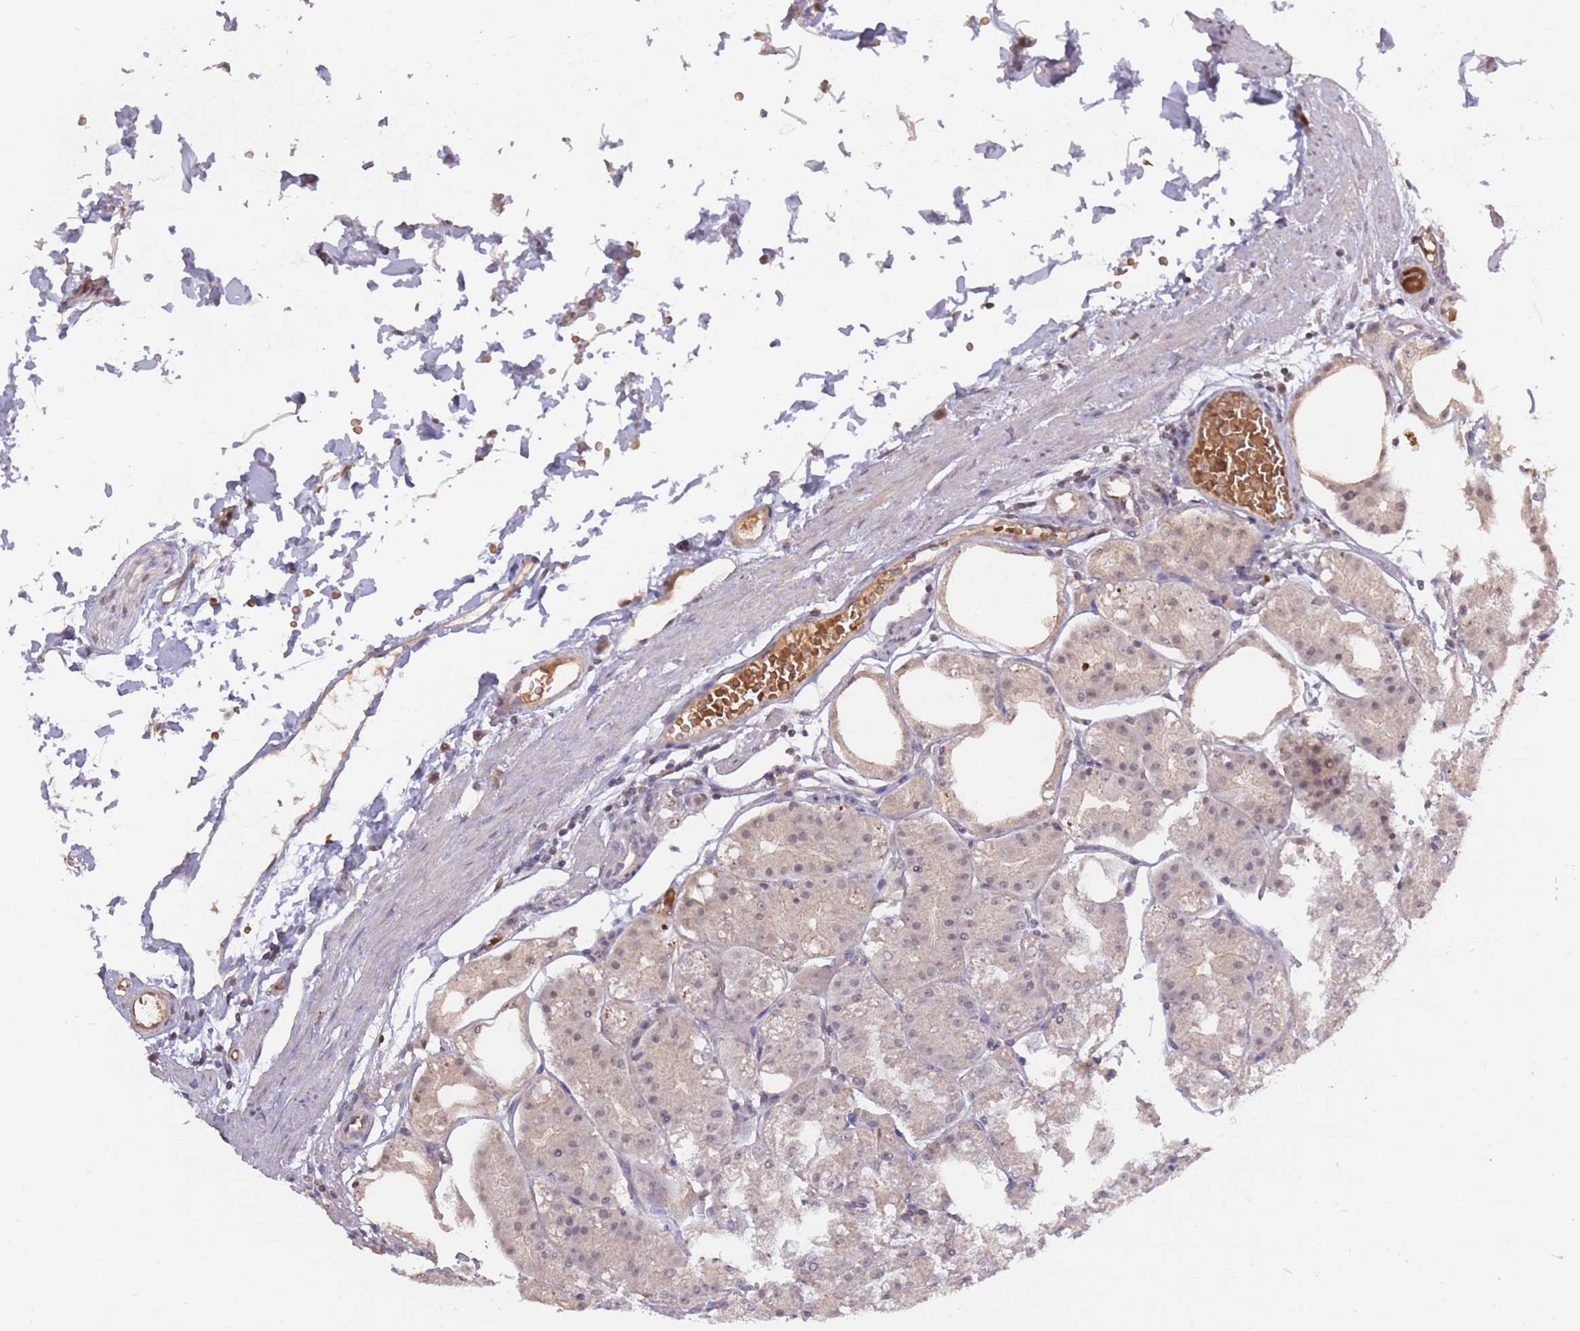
{"staining": {"intensity": "weak", "quantity": "25%-75%", "location": "cytoplasmic/membranous"}, "tissue": "stomach", "cell_type": "Glandular cells", "image_type": "normal", "snomed": [{"axis": "morphology", "description": "Normal tissue, NOS"}, {"axis": "topography", "description": "Stomach, lower"}], "caption": "Immunohistochemistry (IHC) of benign stomach shows low levels of weak cytoplasmic/membranous expression in approximately 25%-75% of glandular cells.", "gene": "ADCYAP1R1", "patient": {"sex": "male", "age": 71}}